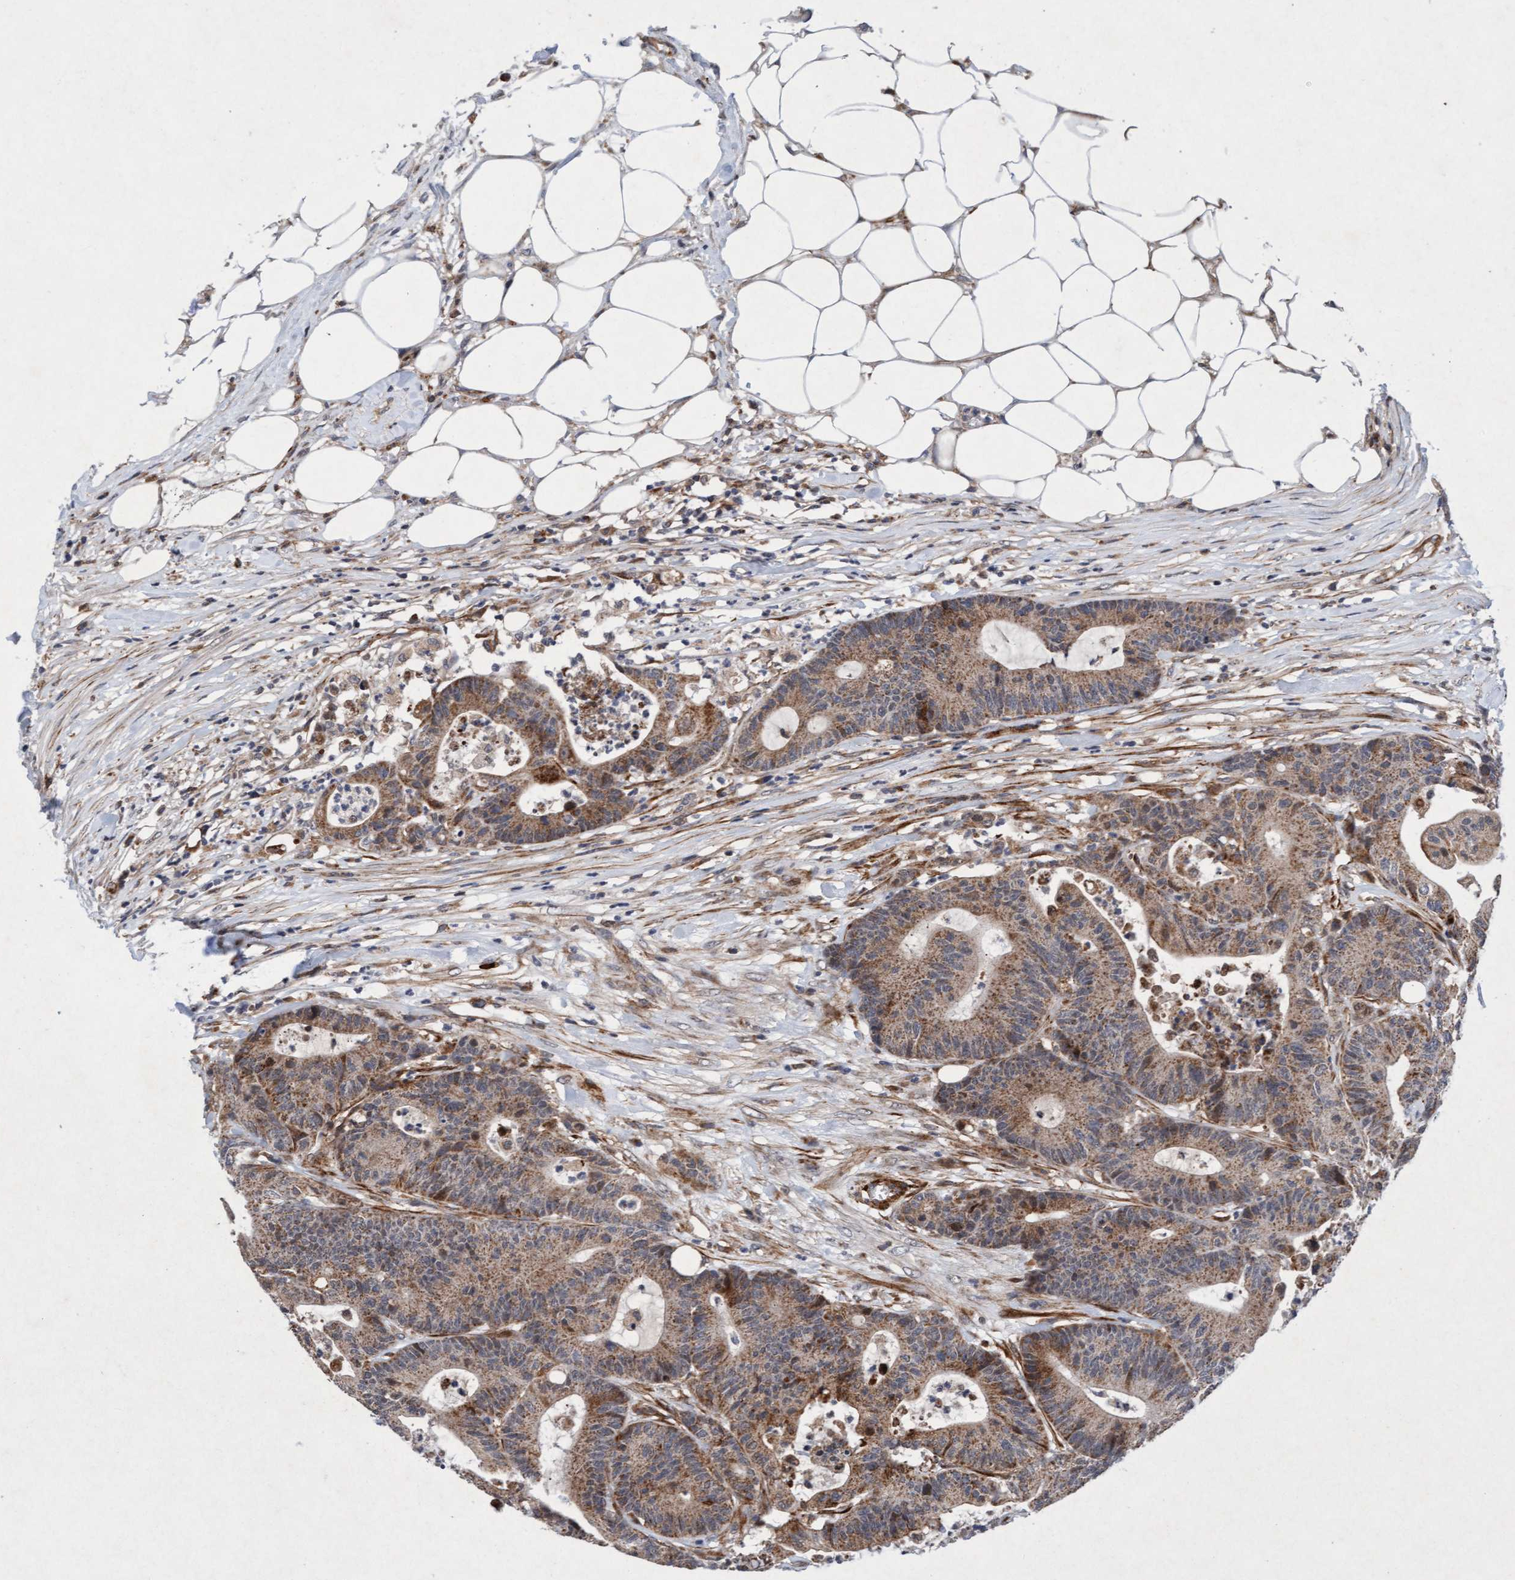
{"staining": {"intensity": "moderate", "quantity": ">75%", "location": "cytoplasmic/membranous"}, "tissue": "colorectal cancer", "cell_type": "Tumor cells", "image_type": "cancer", "snomed": [{"axis": "morphology", "description": "Adenocarcinoma, NOS"}, {"axis": "topography", "description": "Colon"}], "caption": "Immunohistochemistry histopathology image of human colorectal adenocarcinoma stained for a protein (brown), which exhibits medium levels of moderate cytoplasmic/membranous staining in about >75% of tumor cells.", "gene": "TMEM70", "patient": {"sex": "female", "age": 84}}